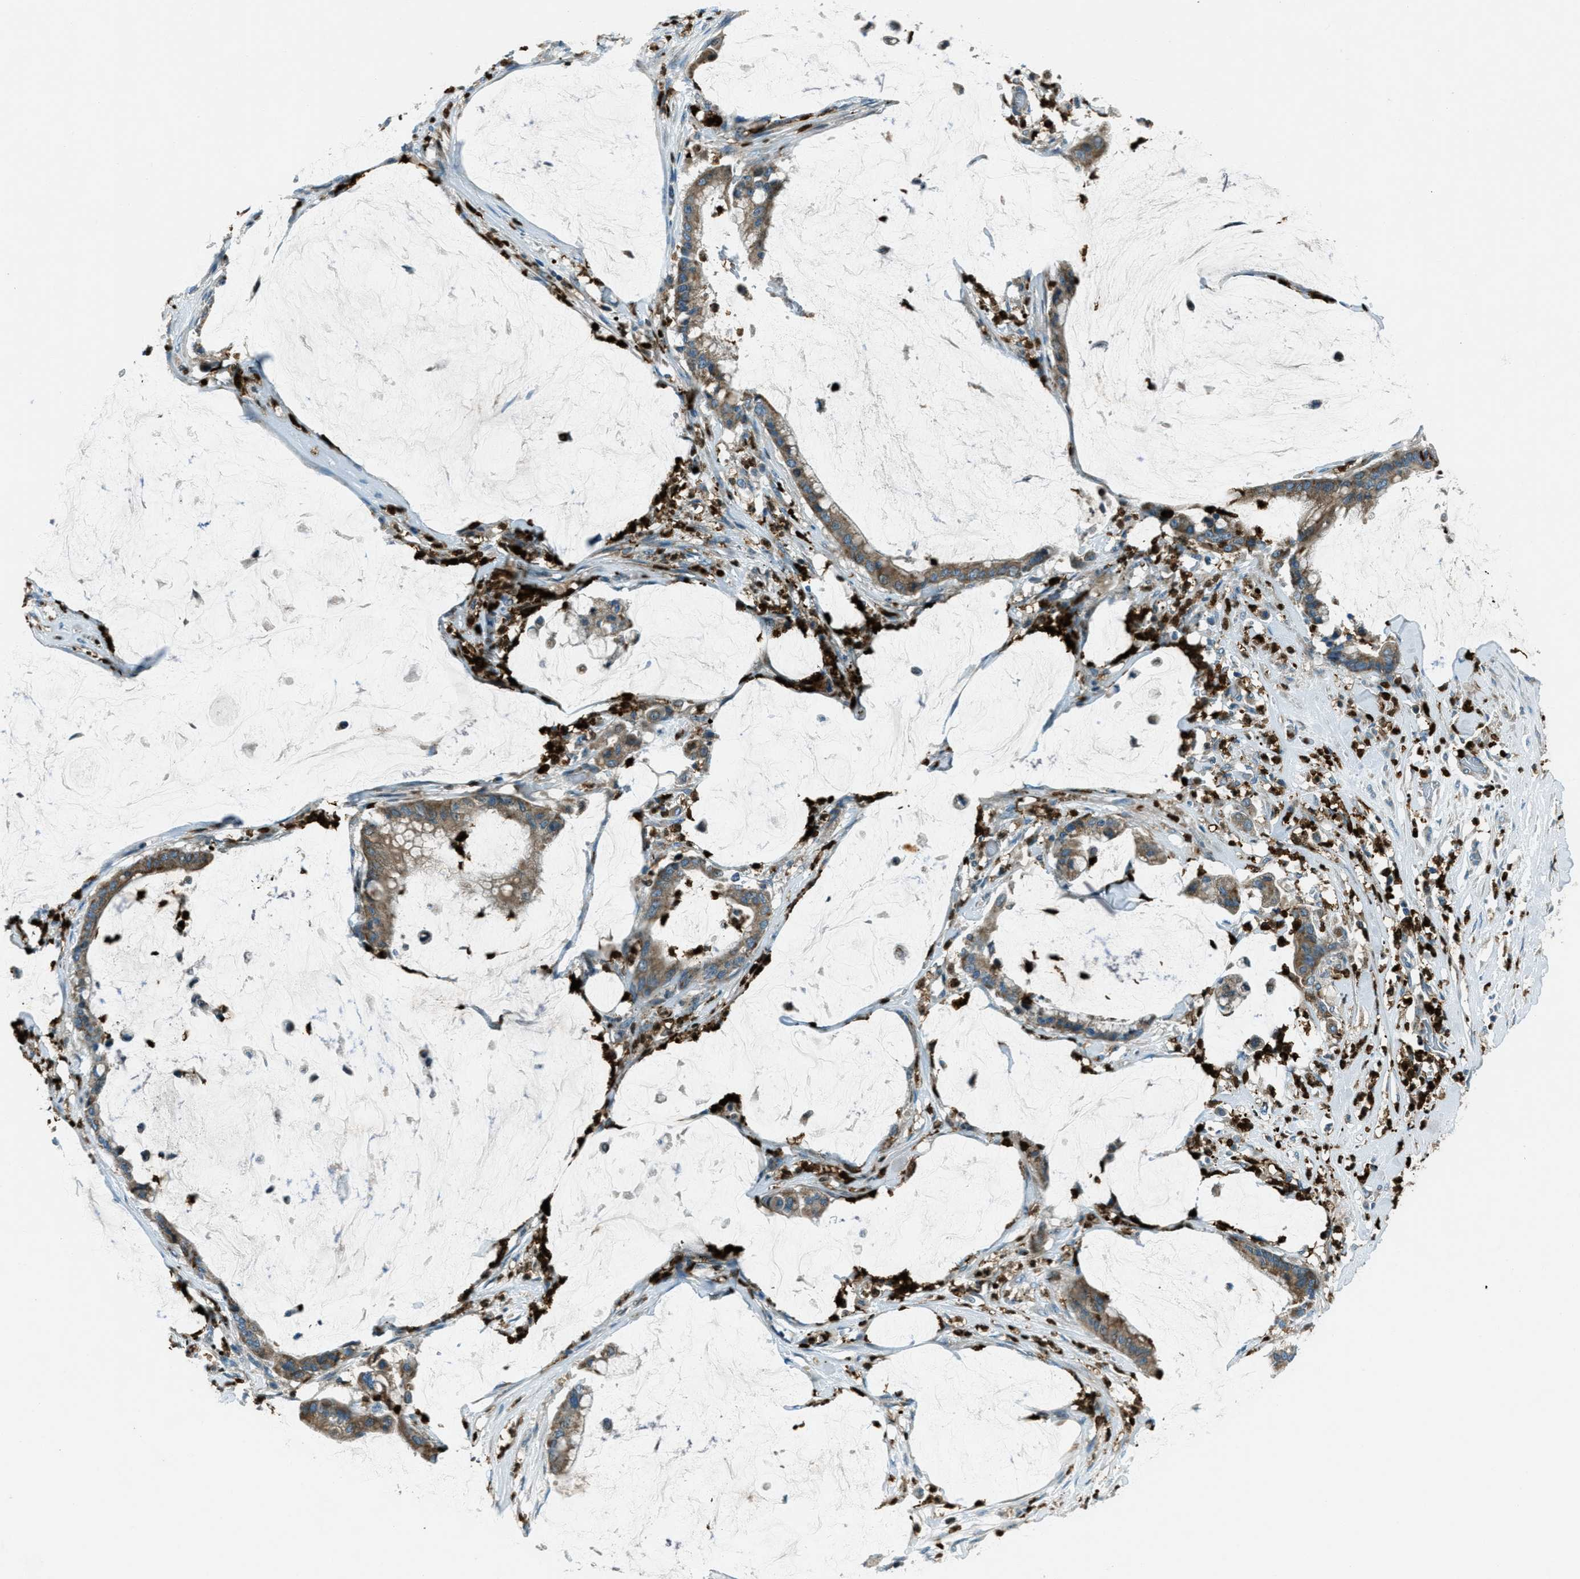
{"staining": {"intensity": "moderate", "quantity": ">75%", "location": "cytoplasmic/membranous"}, "tissue": "pancreatic cancer", "cell_type": "Tumor cells", "image_type": "cancer", "snomed": [{"axis": "morphology", "description": "Adenocarcinoma, NOS"}, {"axis": "topography", "description": "Pancreas"}], "caption": "Immunohistochemistry staining of pancreatic cancer, which shows medium levels of moderate cytoplasmic/membranous expression in approximately >75% of tumor cells indicating moderate cytoplasmic/membranous protein positivity. The staining was performed using DAB (3,3'-diaminobenzidine) (brown) for protein detection and nuclei were counterstained in hematoxylin (blue).", "gene": "FAR1", "patient": {"sex": "male", "age": 41}}